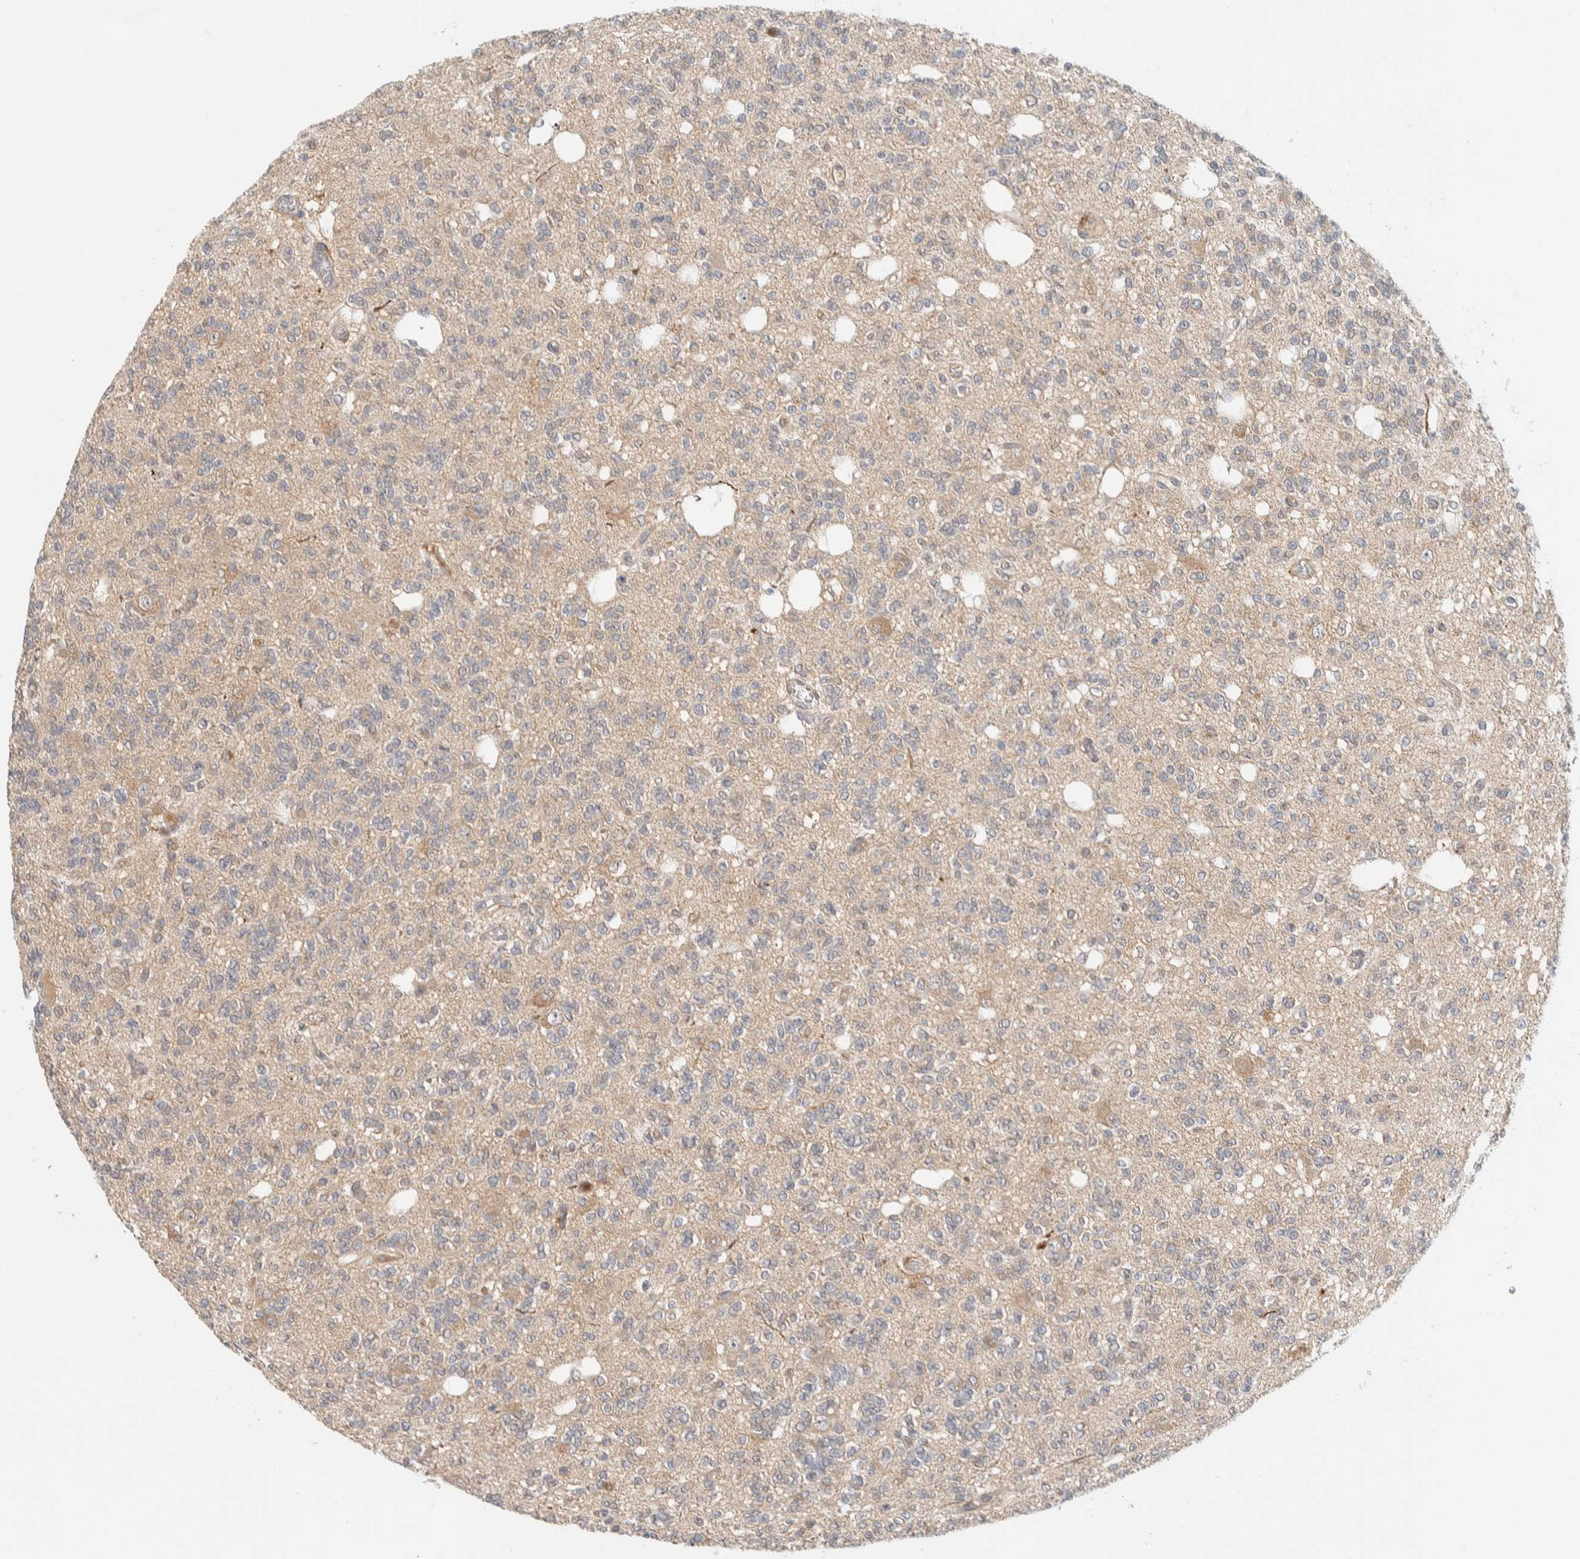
{"staining": {"intensity": "moderate", "quantity": "<25%", "location": "cytoplasmic/membranous"}, "tissue": "glioma", "cell_type": "Tumor cells", "image_type": "cancer", "snomed": [{"axis": "morphology", "description": "Glioma, malignant, Low grade"}, {"axis": "topography", "description": "Brain"}], "caption": "Brown immunohistochemical staining in glioma displays moderate cytoplasmic/membranous staining in approximately <25% of tumor cells. (DAB (3,3'-diaminobenzidine) IHC with brightfield microscopy, high magnification).", "gene": "GCLM", "patient": {"sex": "male", "age": 38}}